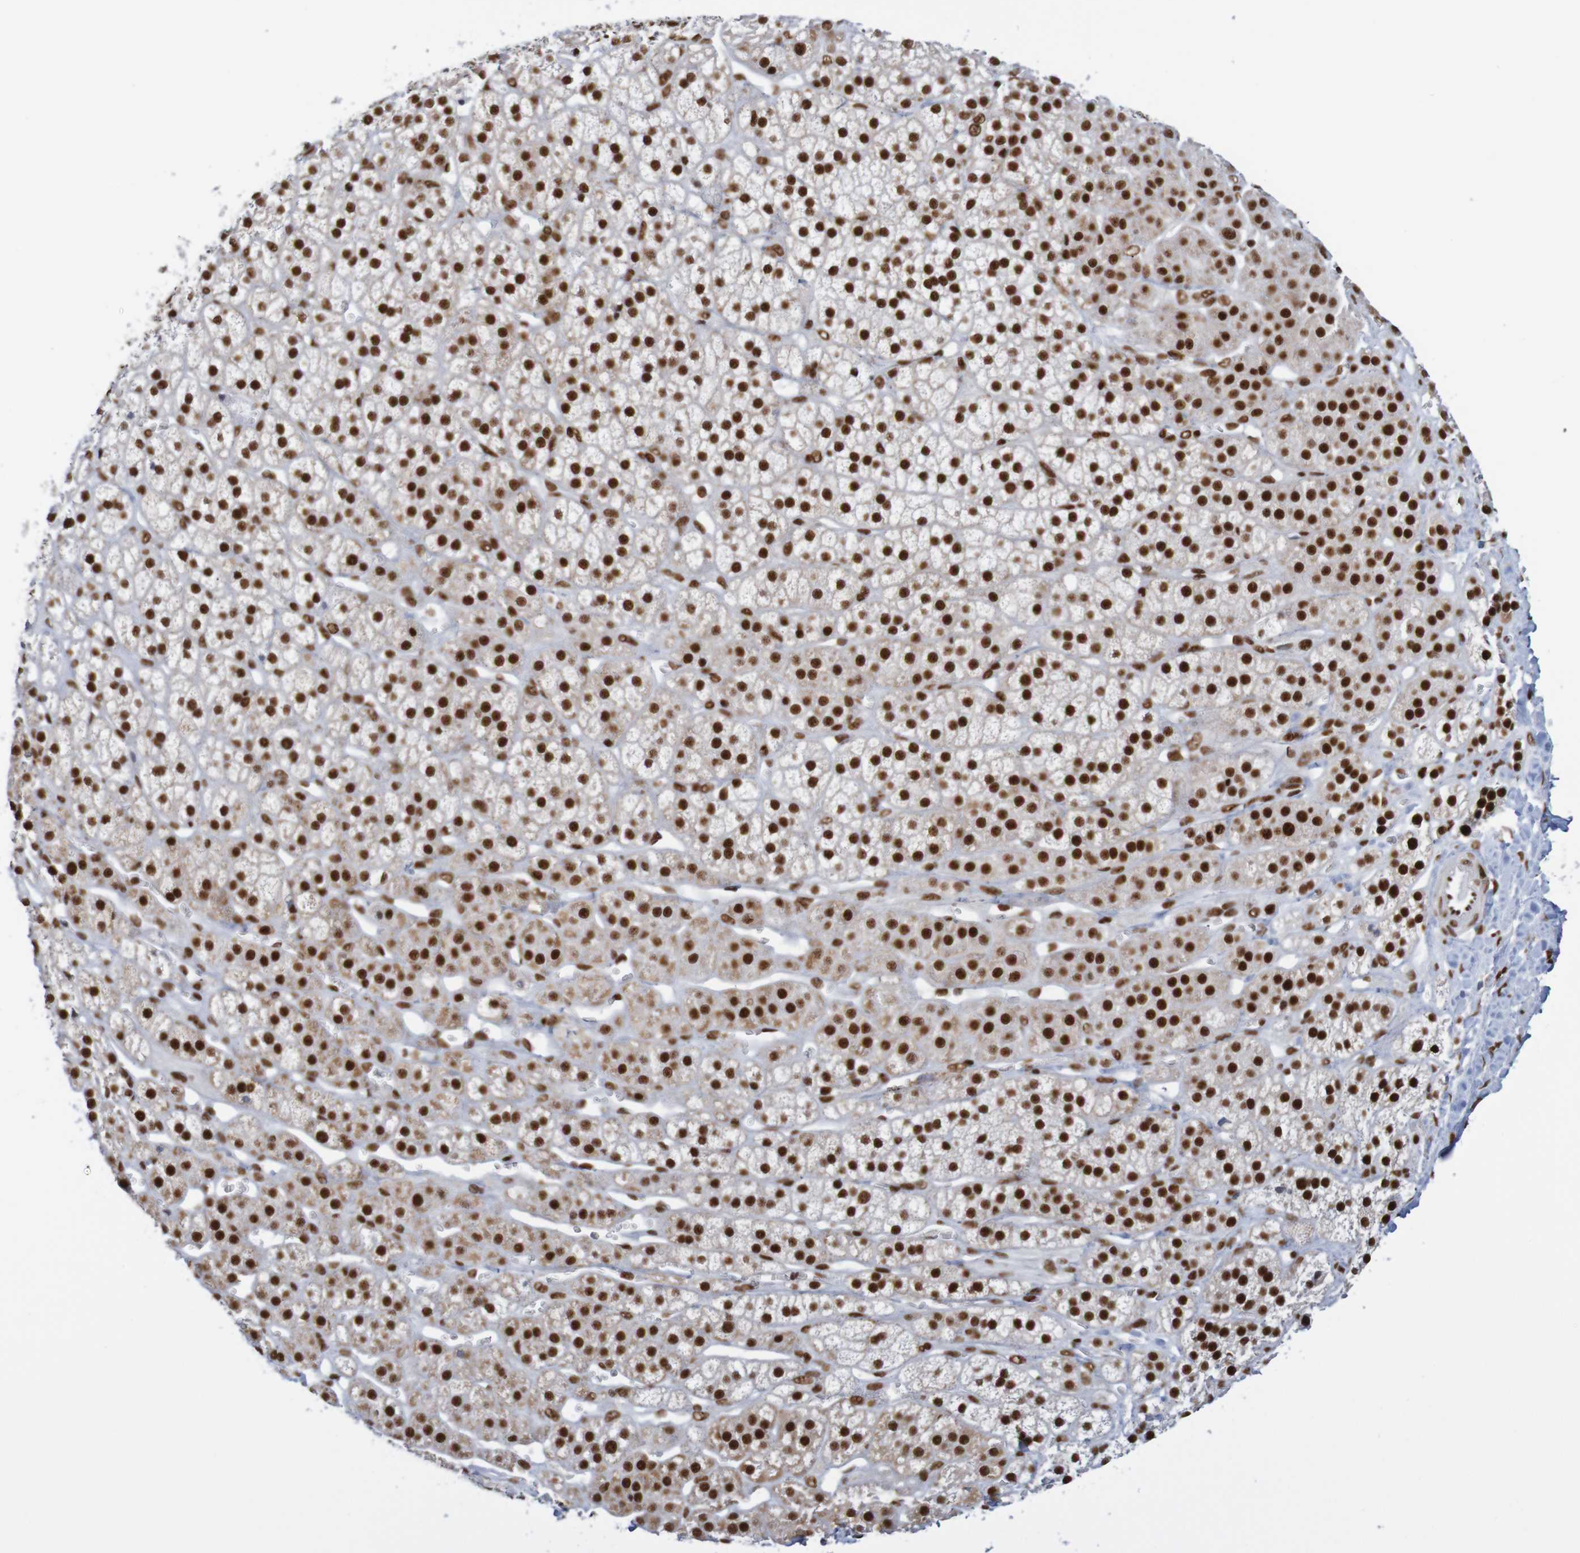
{"staining": {"intensity": "strong", "quantity": ">75%", "location": "nuclear"}, "tissue": "adrenal gland", "cell_type": "Glandular cells", "image_type": "normal", "snomed": [{"axis": "morphology", "description": "Normal tissue, NOS"}, {"axis": "topography", "description": "Adrenal gland"}], "caption": "A high amount of strong nuclear staining is present in approximately >75% of glandular cells in normal adrenal gland. Nuclei are stained in blue.", "gene": "THRAP3", "patient": {"sex": "male", "age": 56}}